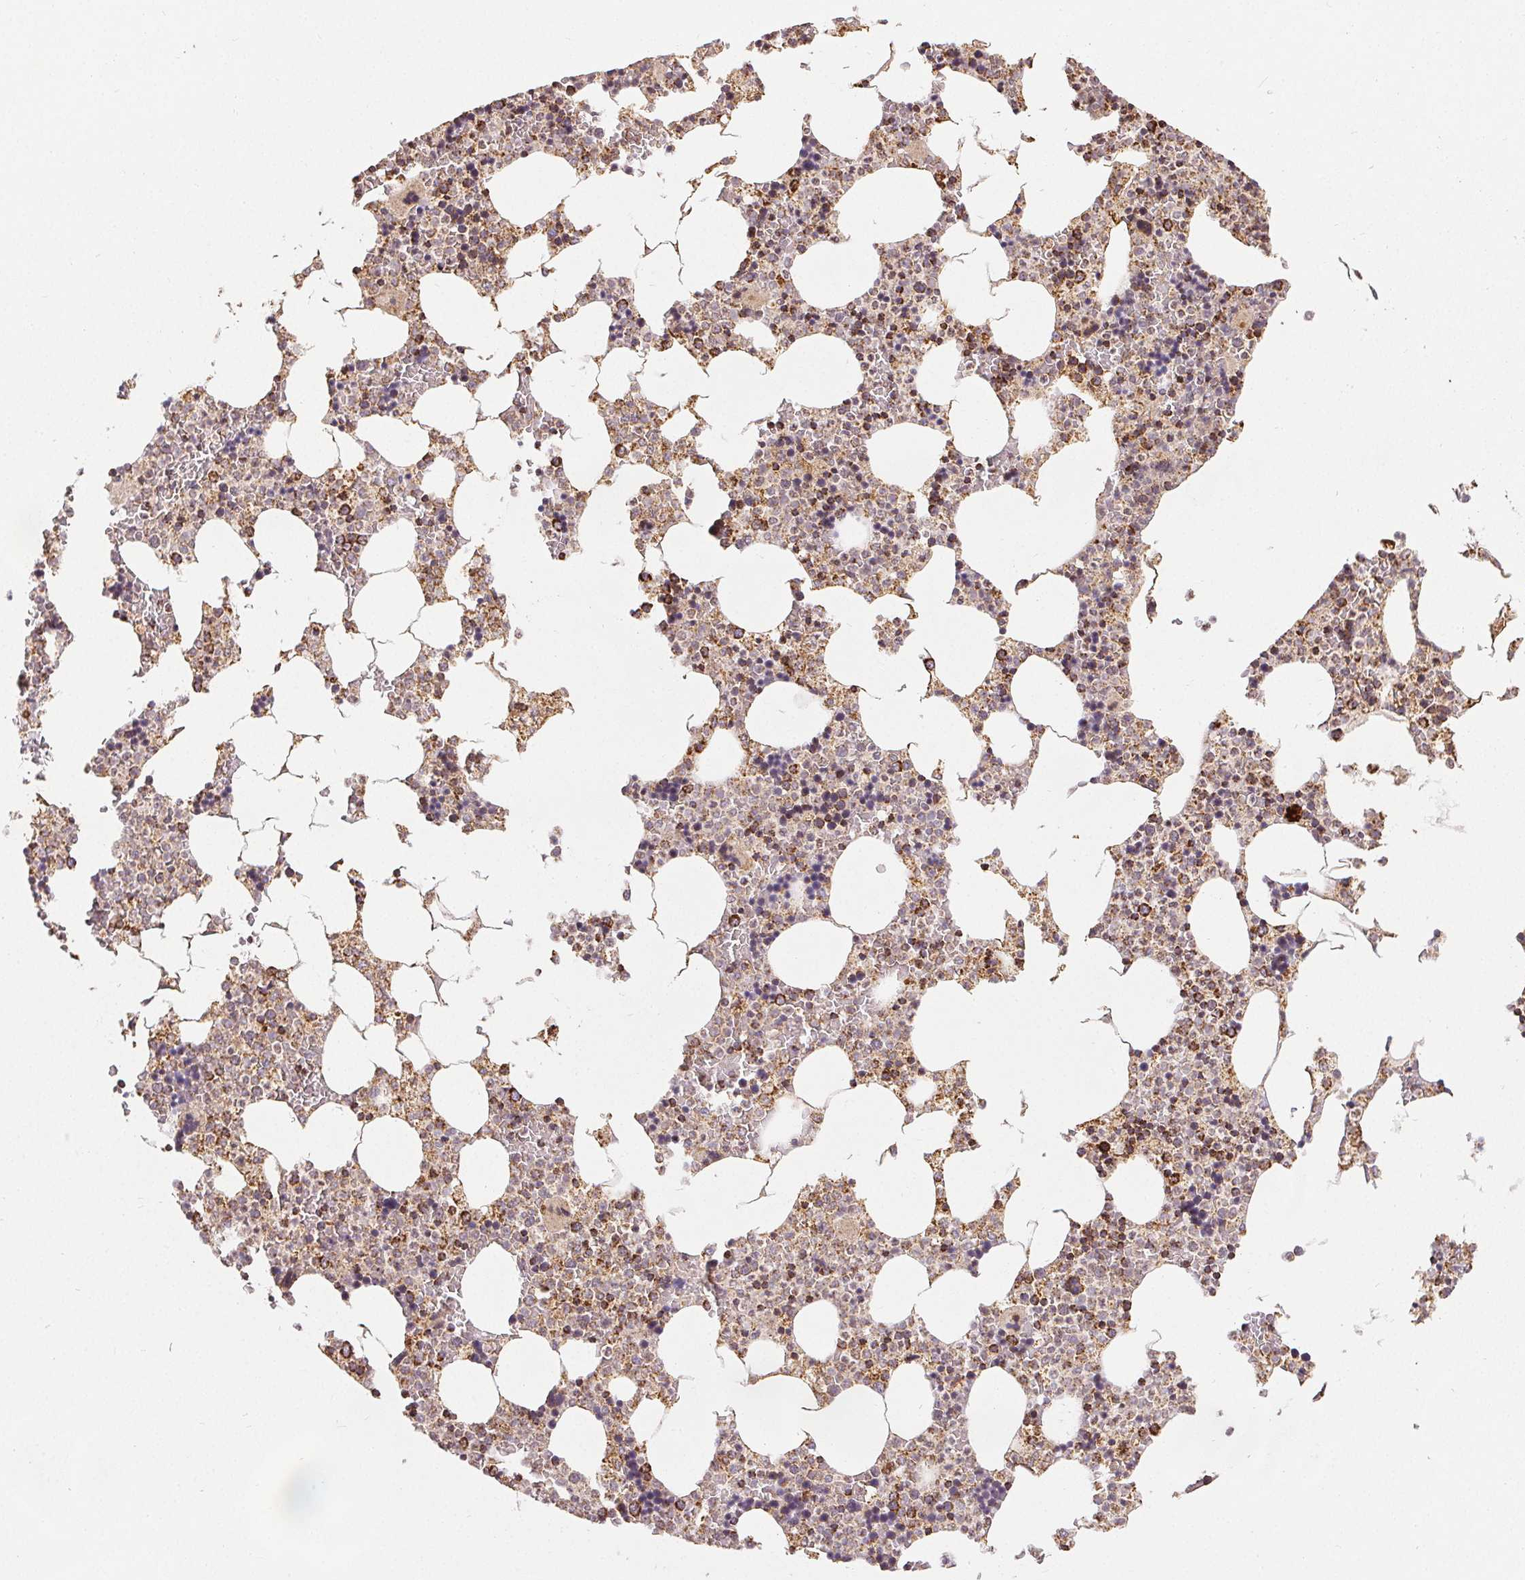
{"staining": {"intensity": "moderate", "quantity": "<25%", "location": "cytoplasmic/membranous"}, "tissue": "bone marrow", "cell_type": "Hematopoietic cells", "image_type": "normal", "snomed": [{"axis": "morphology", "description": "Normal tissue, NOS"}, {"axis": "topography", "description": "Bone marrow"}], "caption": "Immunohistochemical staining of normal bone marrow reveals moderate cytoplasmic/membranous protein expression in about <25% of hematopoietic cells.", "gene": "SDHB", "patient": {"sex": "female", "age": 42}}